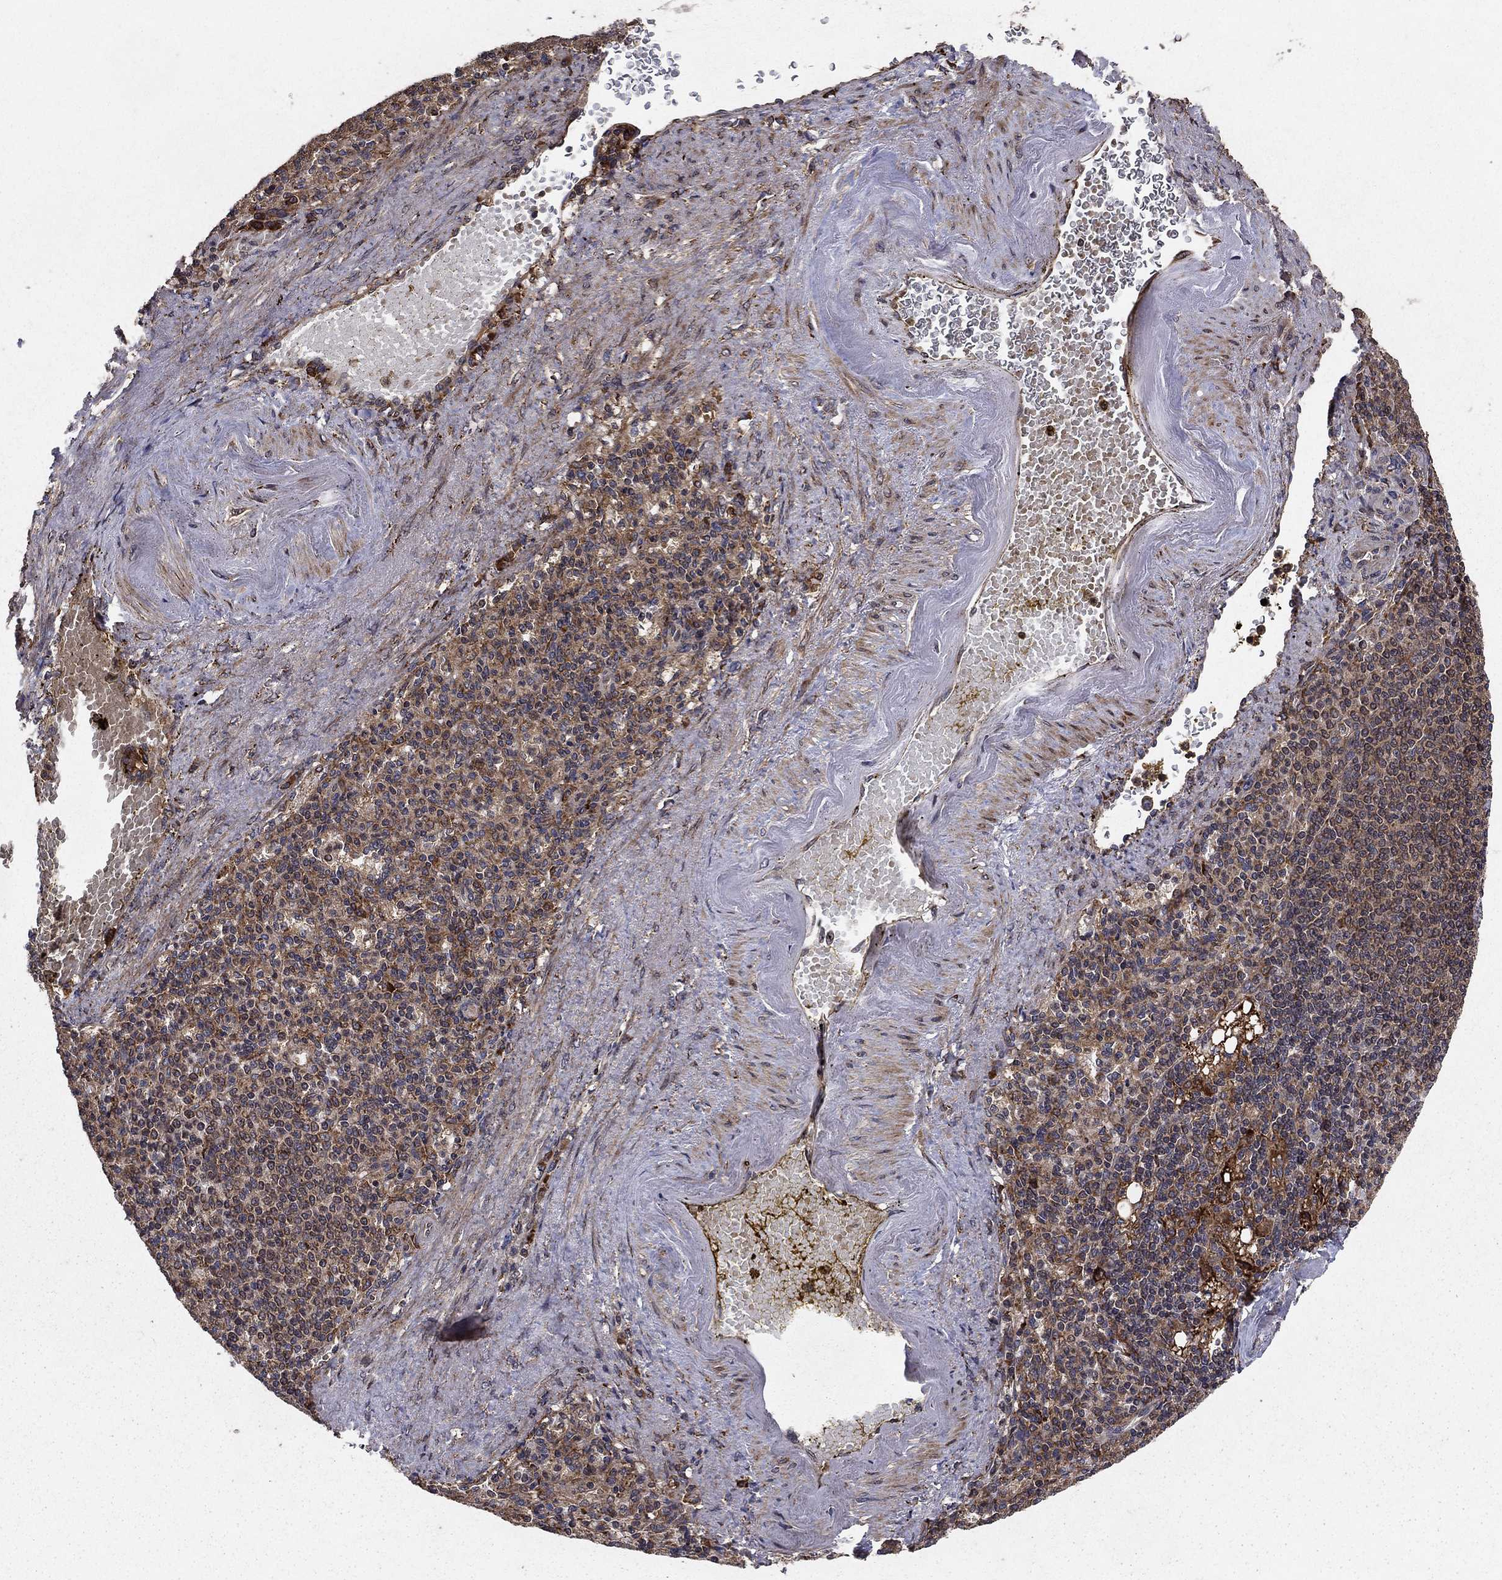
{"staining": {"intensity": "moderate", "quantity": "25%-75%", "location": "cytoplasmic/membranous"}, "tissue": "spleen", "cell_type": "Cells in red pulp", "image_type": "normal", "snomed": [{"axis": "morphology", "description": "Normal tissue, NOS"}, {"axis": "topography", "description": "Spleen"}], "caption": "IHC histopathology image of benign spleen stained for a protein (brown), which reveals medium levels of moderate cytoplasmic/membranous expression in approximately 25%-75% of cells in red pulp.", "gene": "BABAM2", "patient": {"sex": "female", "age": 74}}